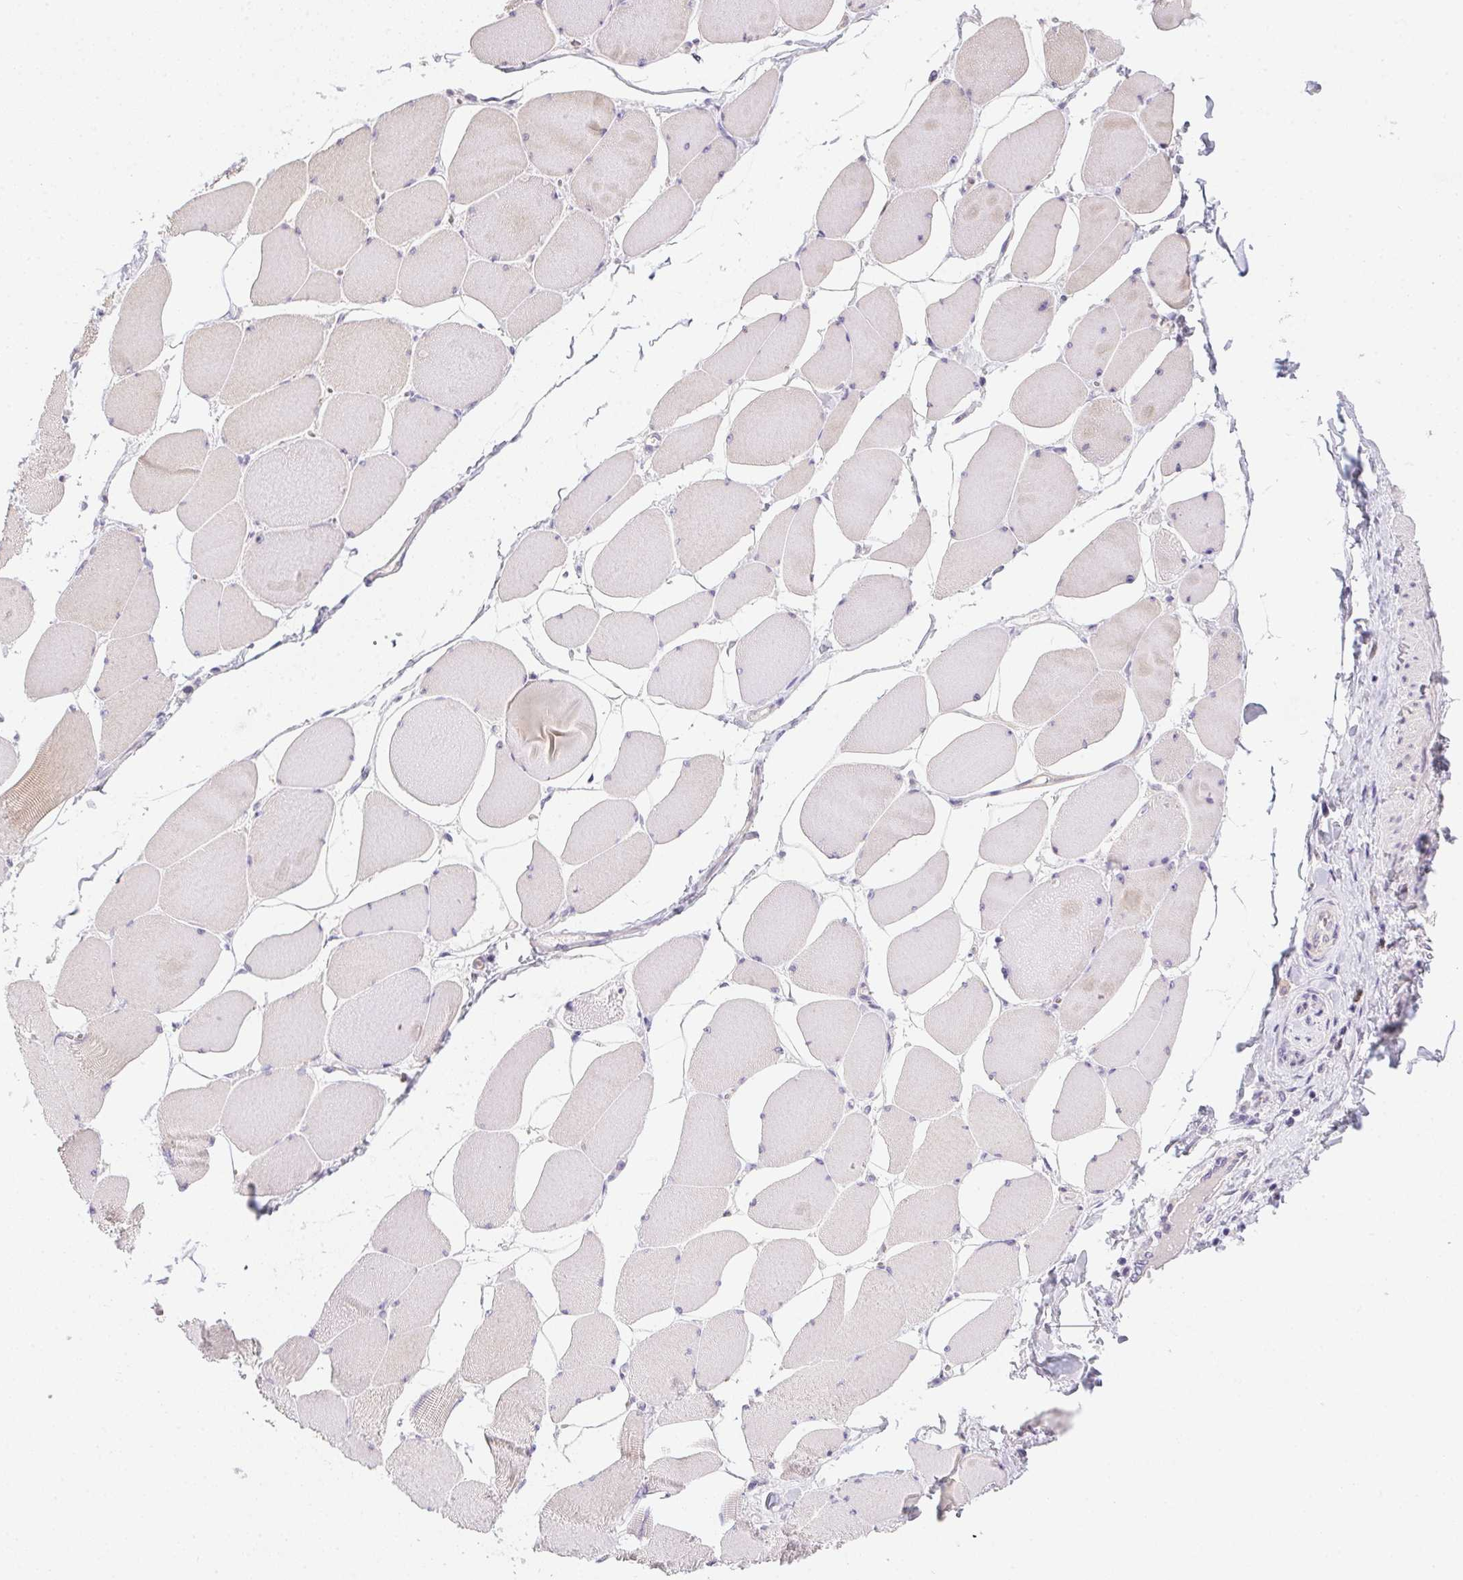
{"staining": {"intensity": "moderate", "quantity": "25%-75%", "location": "cytoplasmic/membranous"}, "tissue": "skeletal muscle", "cell_type": "Myocytes", "image_type": "normal", "snomed": [{"axis": "morphology", "description": "Normal tissue, NOS"}, {"axis": "topography", "description": "Skeletal muscle"}], "caption": "Moderate cytoplasmic/membranous expression for a protein is appreciated in about 25%-75% of myocytes of unremarkable skeletal muscle using immunohistochemistry (IHC).", "gene": "HELLS", "patient": {"sex": "female", "age": 75}}